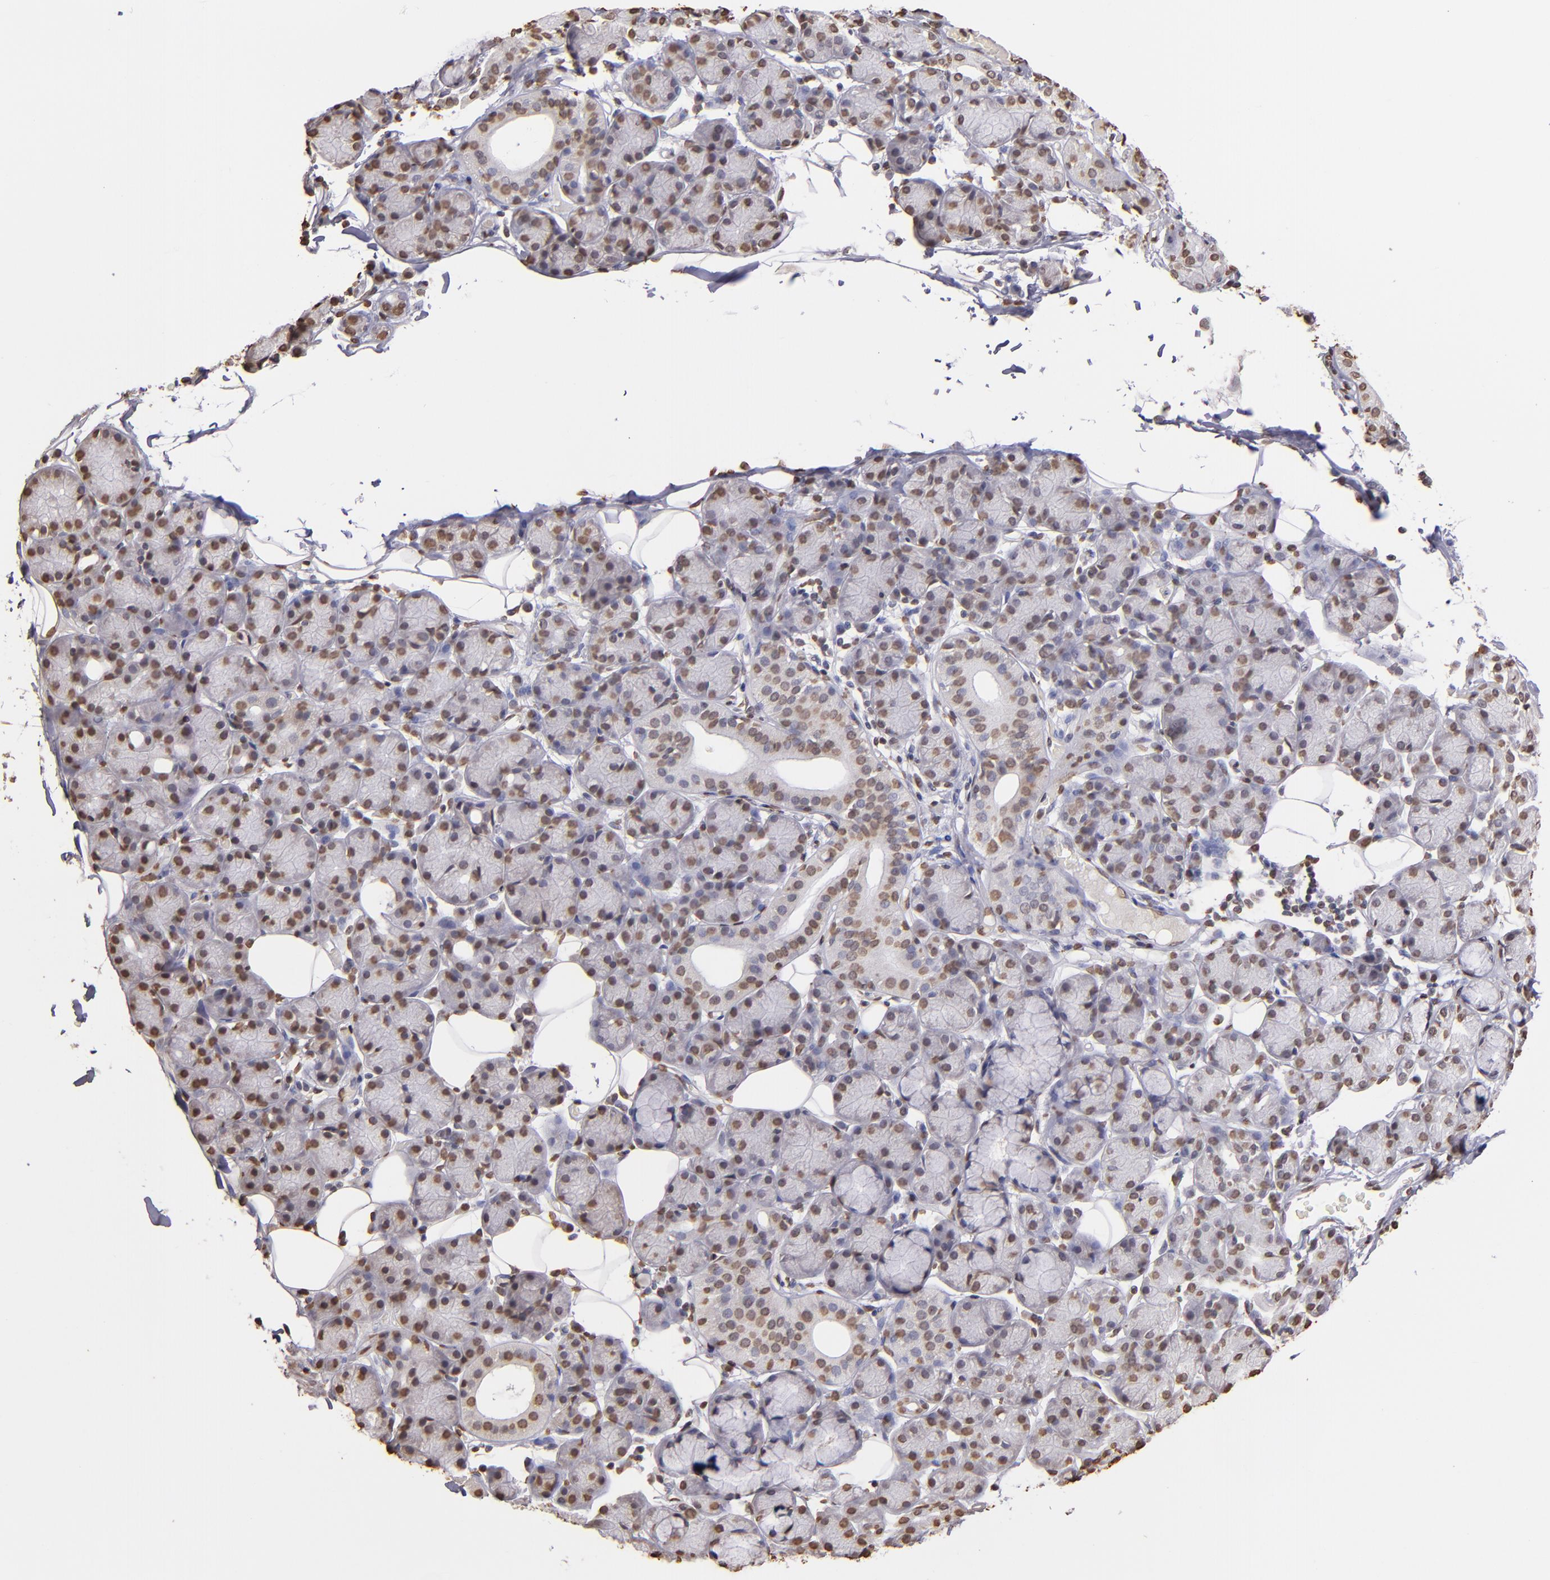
{"staining": {"intensity": "weak", "quantity": "25%-75%", "location": "nuclear"}, "tissue": "salivary gland", "cell_type": "Glandular cells", "image_type": "normal", "snomed": [{"axis": "morphology", "description": "Normal tissue, NOS"}, {"axis": "topography", "description": "Salivary gland"}], "caption": "Weak nuclear protein expression is present in approximately 25%-75% of glandular cells in salivary gland. (IHC, brightfield microscopy, high magnification).", "gene": "LBX1", "patient": {"sex": "male", "age": 54}}